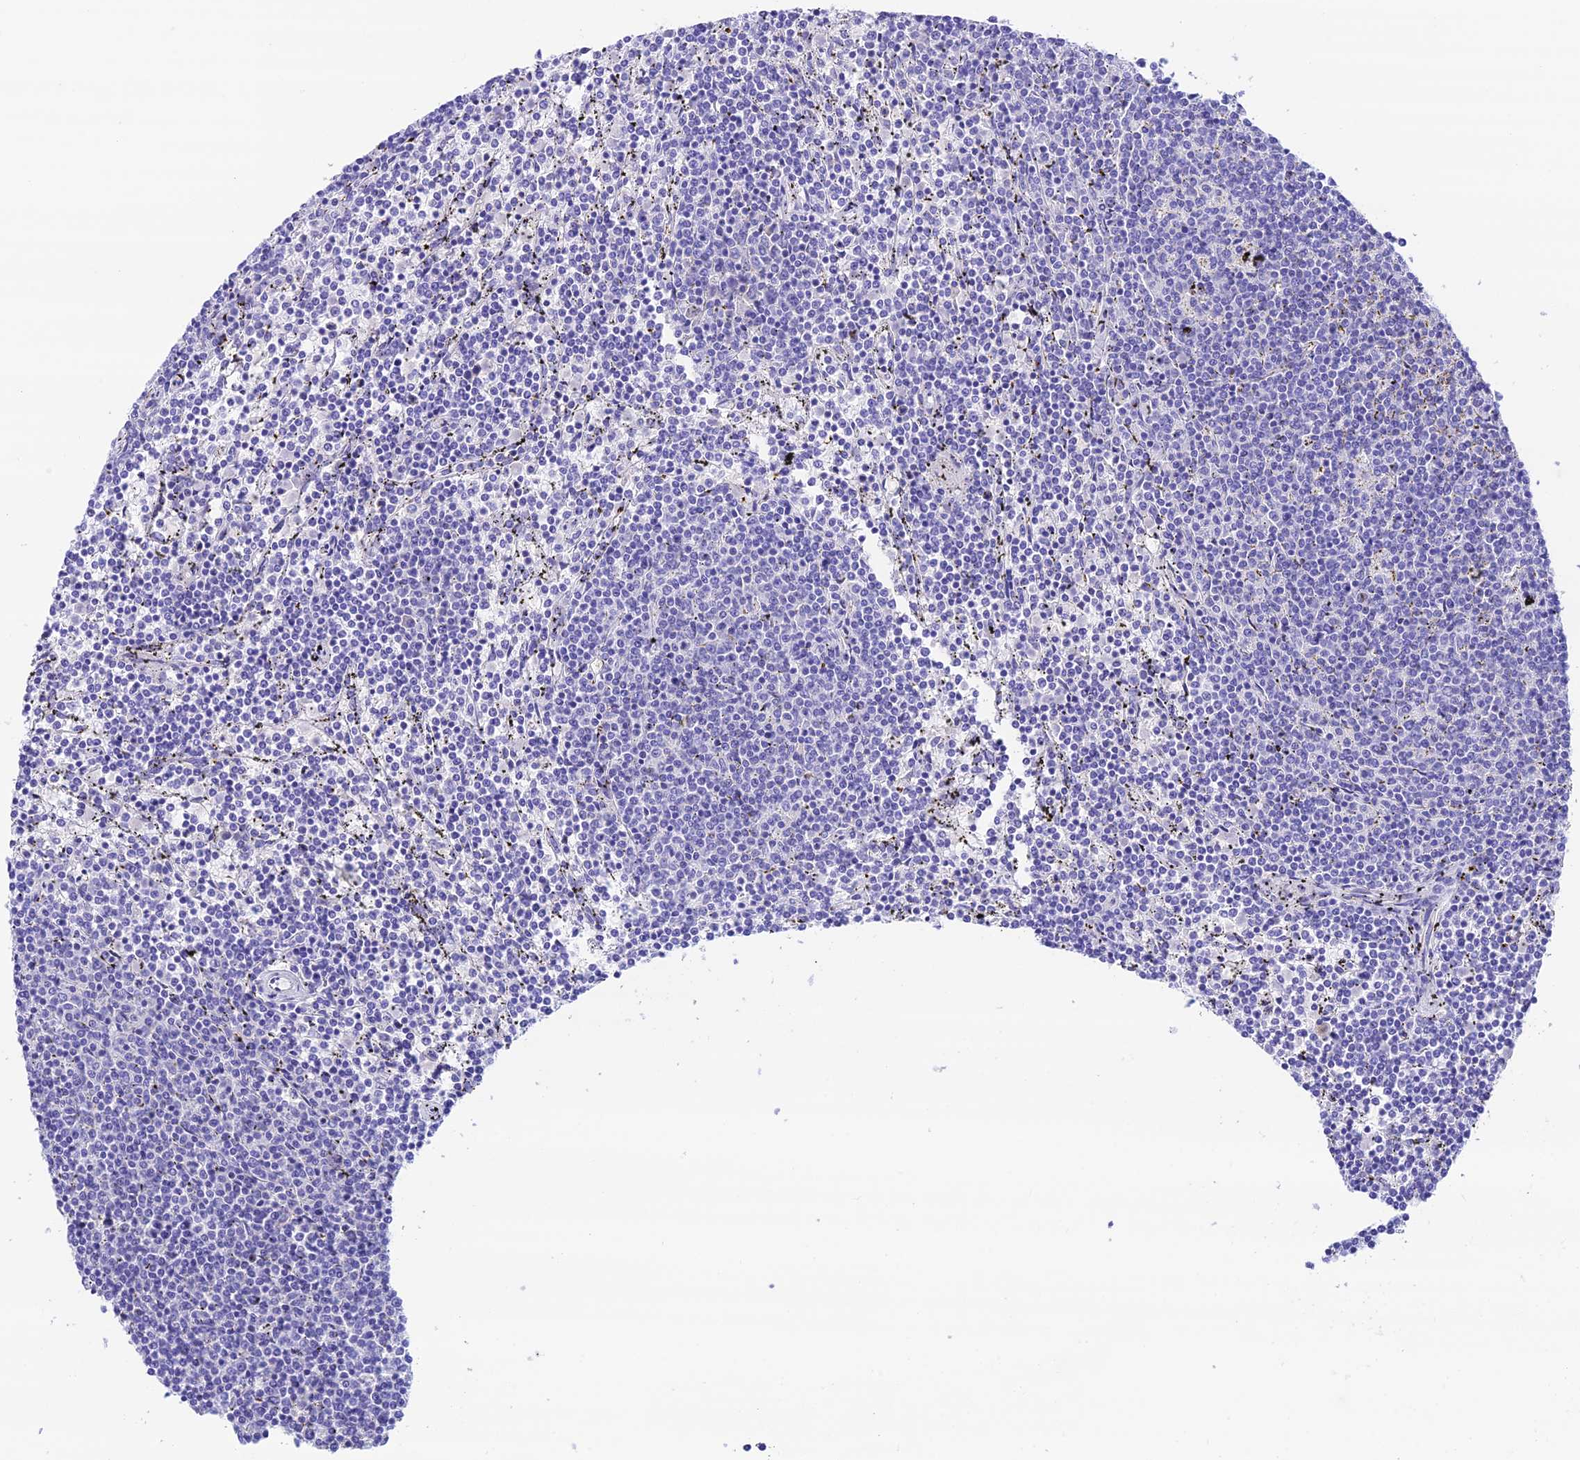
{"staining": {"intensity": "negative", "quantity": "none", "location": "none"}, "tissue": "lymphoma", "cell_type": "Tumor cells", "image_type": "cancer", "snomed": [{"axis": "morphology", "description": "Malignant lymphoma, non-Hodgkin's type, Low grade"}, {"axis": "topography", "description": "Spleen"}], "caption": "This is an immunohistochemistry histopathology image of human lymphoma. There is no expression in tumor cells.", "gene": "NLRP6", "patient": {"sex": "female", "age": 50}}